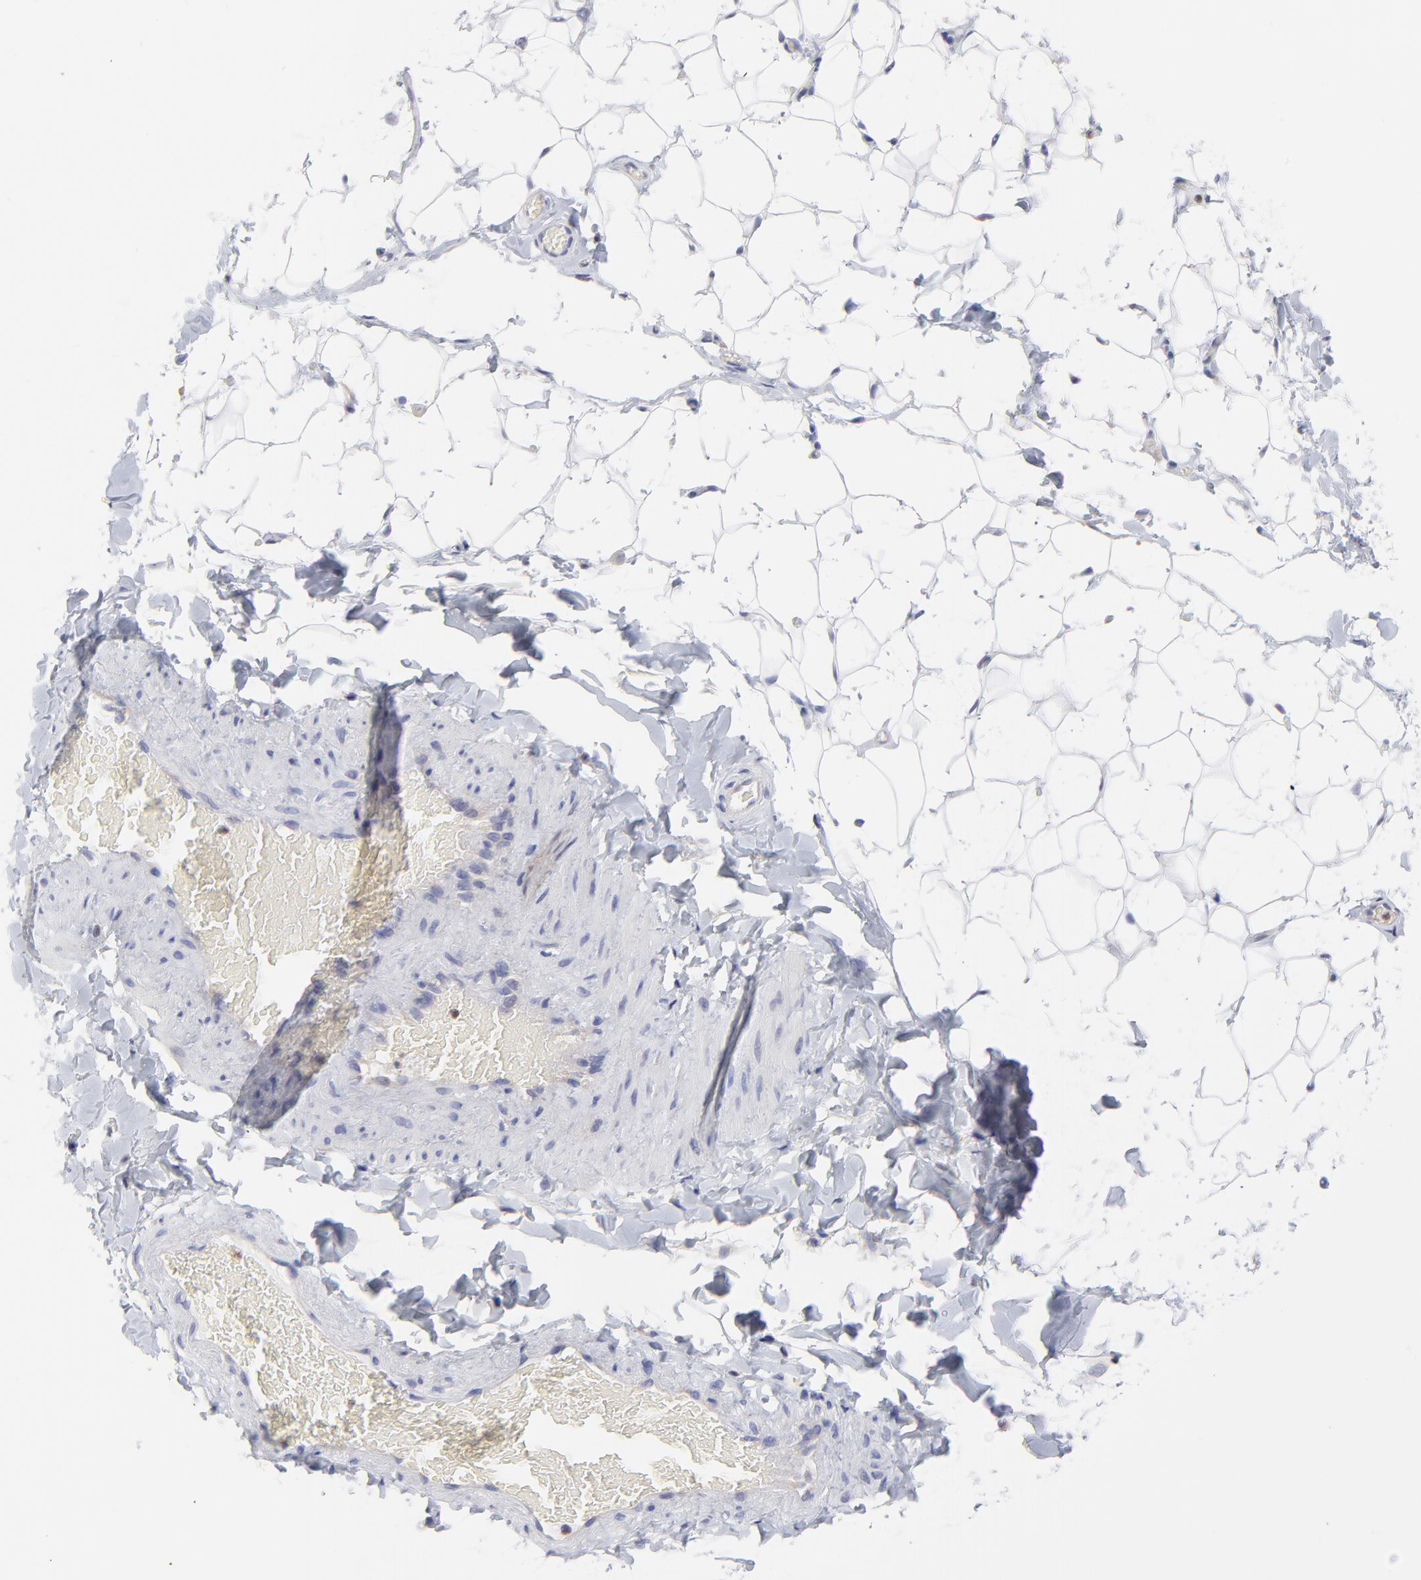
{"staining": {"intensity": "negative", "quantity": "none", "location": "none"}, "tissue": "adipose tissue", "cell_type": "Adipocytes", "image_type": "normal", "snomed": [{"axis": "morphology", "description": "Normal tissue, NOS"}, {"axis": "topography", "description": "Soft tissue"}], "caption": "Adipocytes are negative for brown protein staining in normal adipose tissue. The staining is performed using DAB brown chromogen with nuclei counter-stained in using hematoxylin.", "gene": "MOSPD2", "patient": {"sex": "male", "age": 26}}